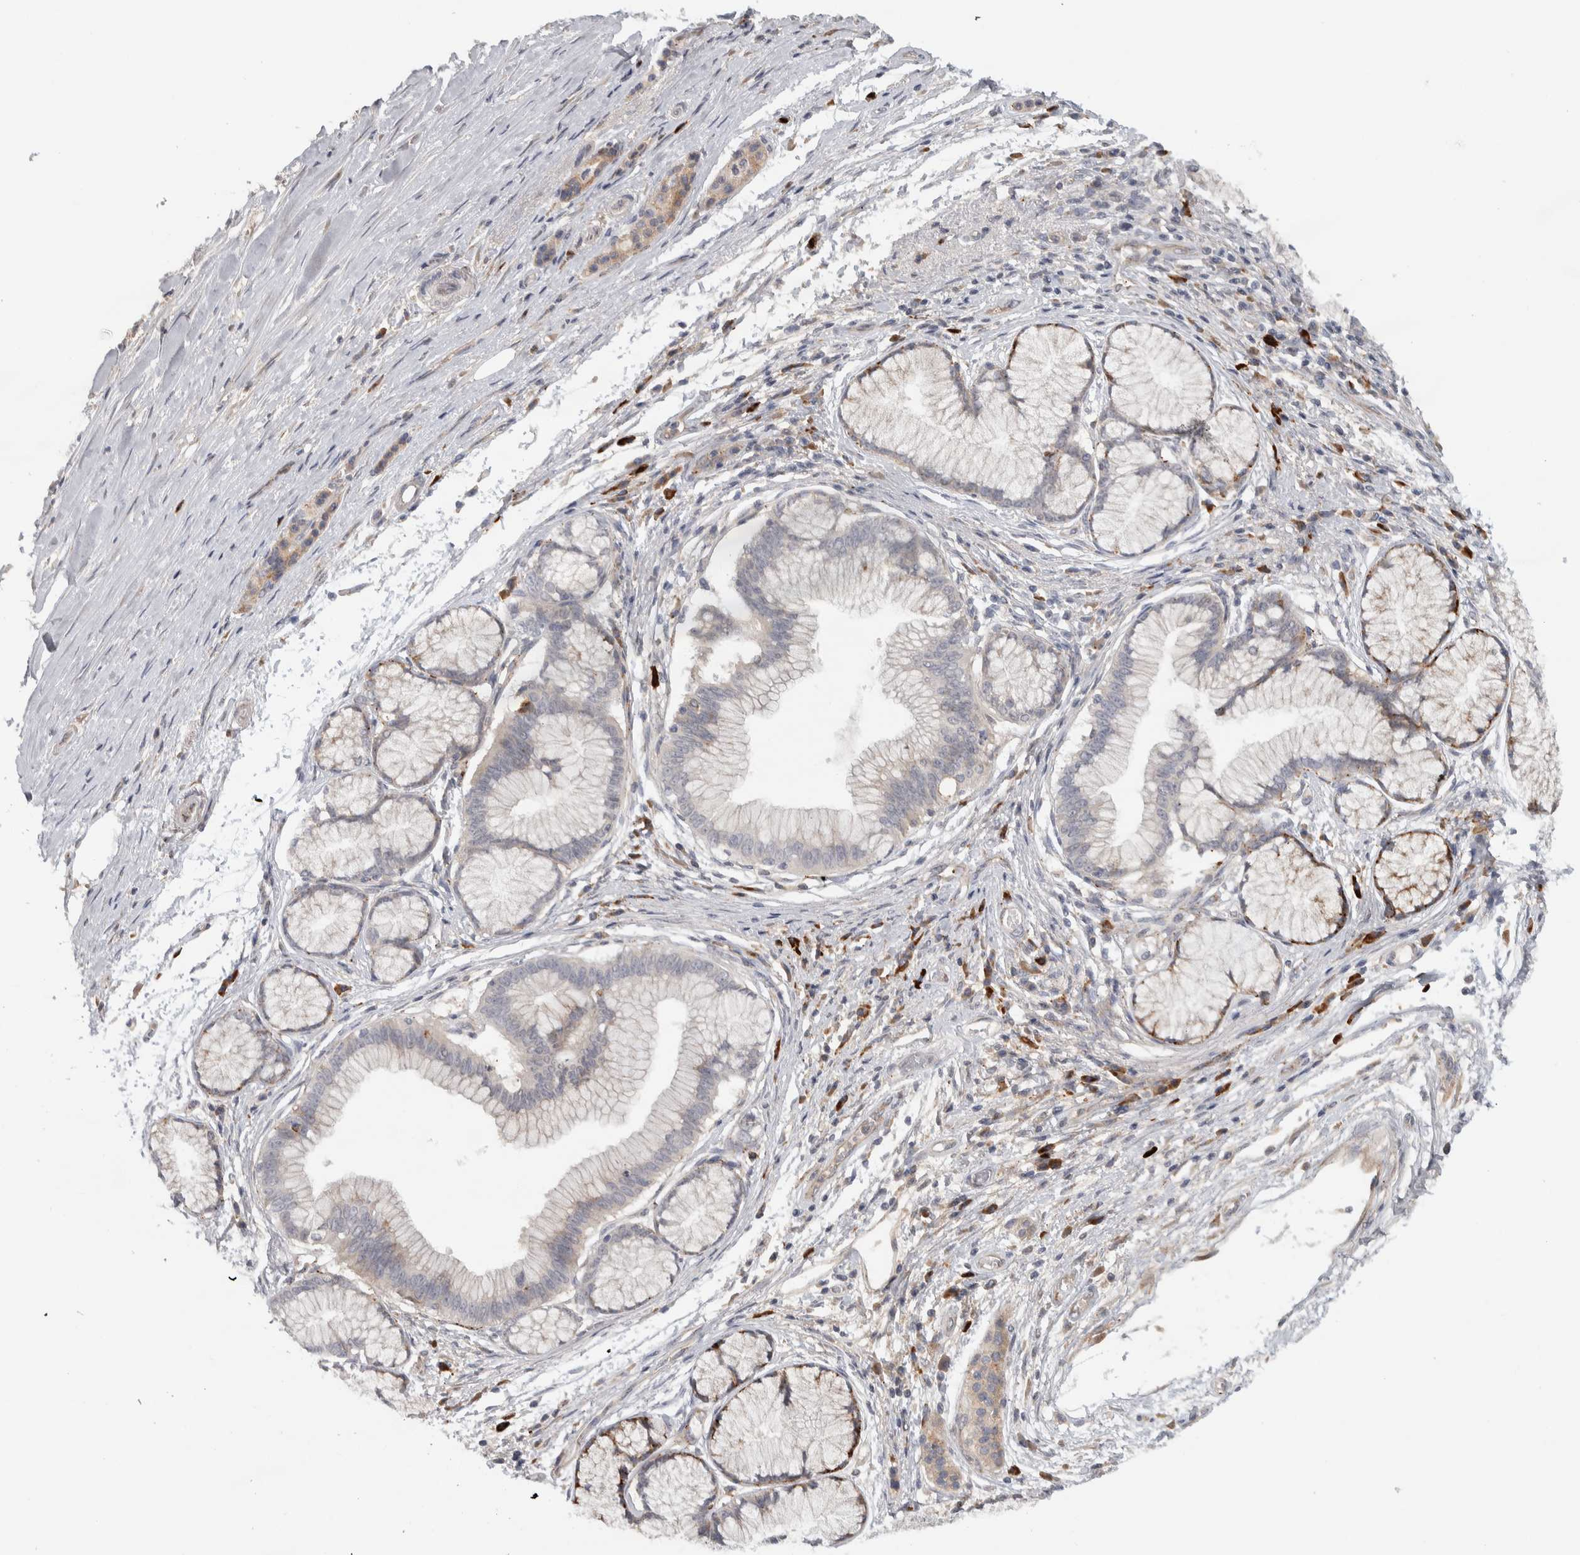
{"staining": {"intensity": "negative", "quantity": "none", "location": "none"}, "tissue": "pancreatic cancer", "cell_type": "Tumor cells", "image_type": "cancer", "snomed": [{"axis": "morphology", "description": "Adenocarcinoma, NOS"}, {"axis": "topography", "description": "Pancreas"}], "caption": "Tumor cells show no significant positivity in pancreatic cancer (adenocarcinoma). (Brightfield microscopy of DAB (3,3'-diaminobenzidine) IHC at high magnification).", "gene": "ADPRM", "patient": {"sex": "female", "age": 70}}